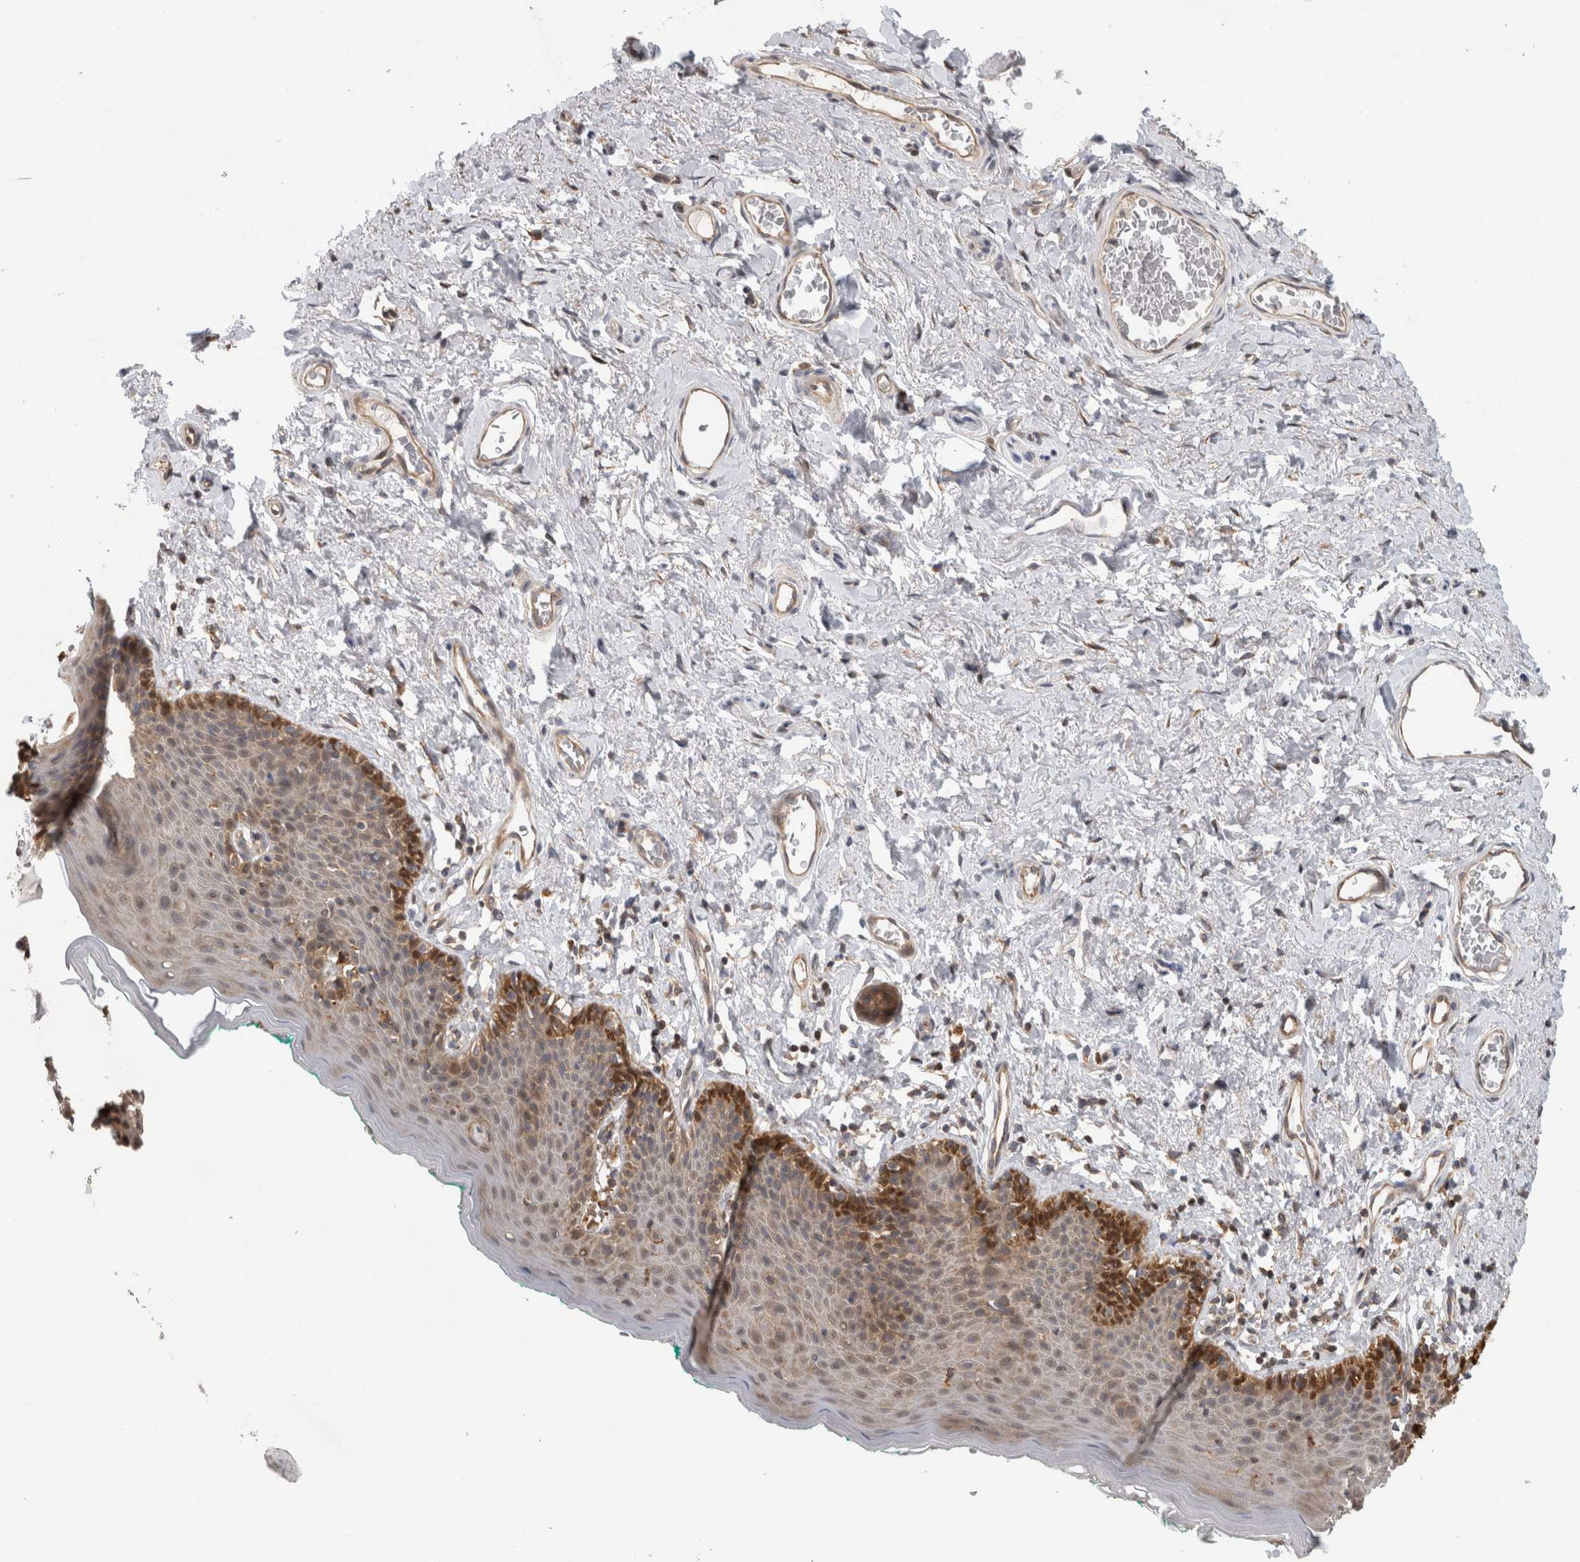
{"staining": {"intensity": "moderate", "quantity": "25%-75%", "location": "cytoplasmic/membranous,nuclear"}, "tissue": "skin", "cell_type": "Epidermal cells", "image_type": "normal", "snomed": [{"axis": "morphology", "description": "Normal tissue, NOS"}, {"axis": "topography", "description": "Vulva"}], "caption": "An image of human skin stained for a protein demonstrates moderate cytoplasmic/membranous,nuclear brown staining in epidermal cells. The staining was performed using DAB (3,3'-diaminobenzidine) to visualize the protein expression in brown, while the nuclei were stained in blue with hematoxylin (Magnification: 20x).", "gene": "PARP6", "patient": {"sex": "female", "age": 66}}